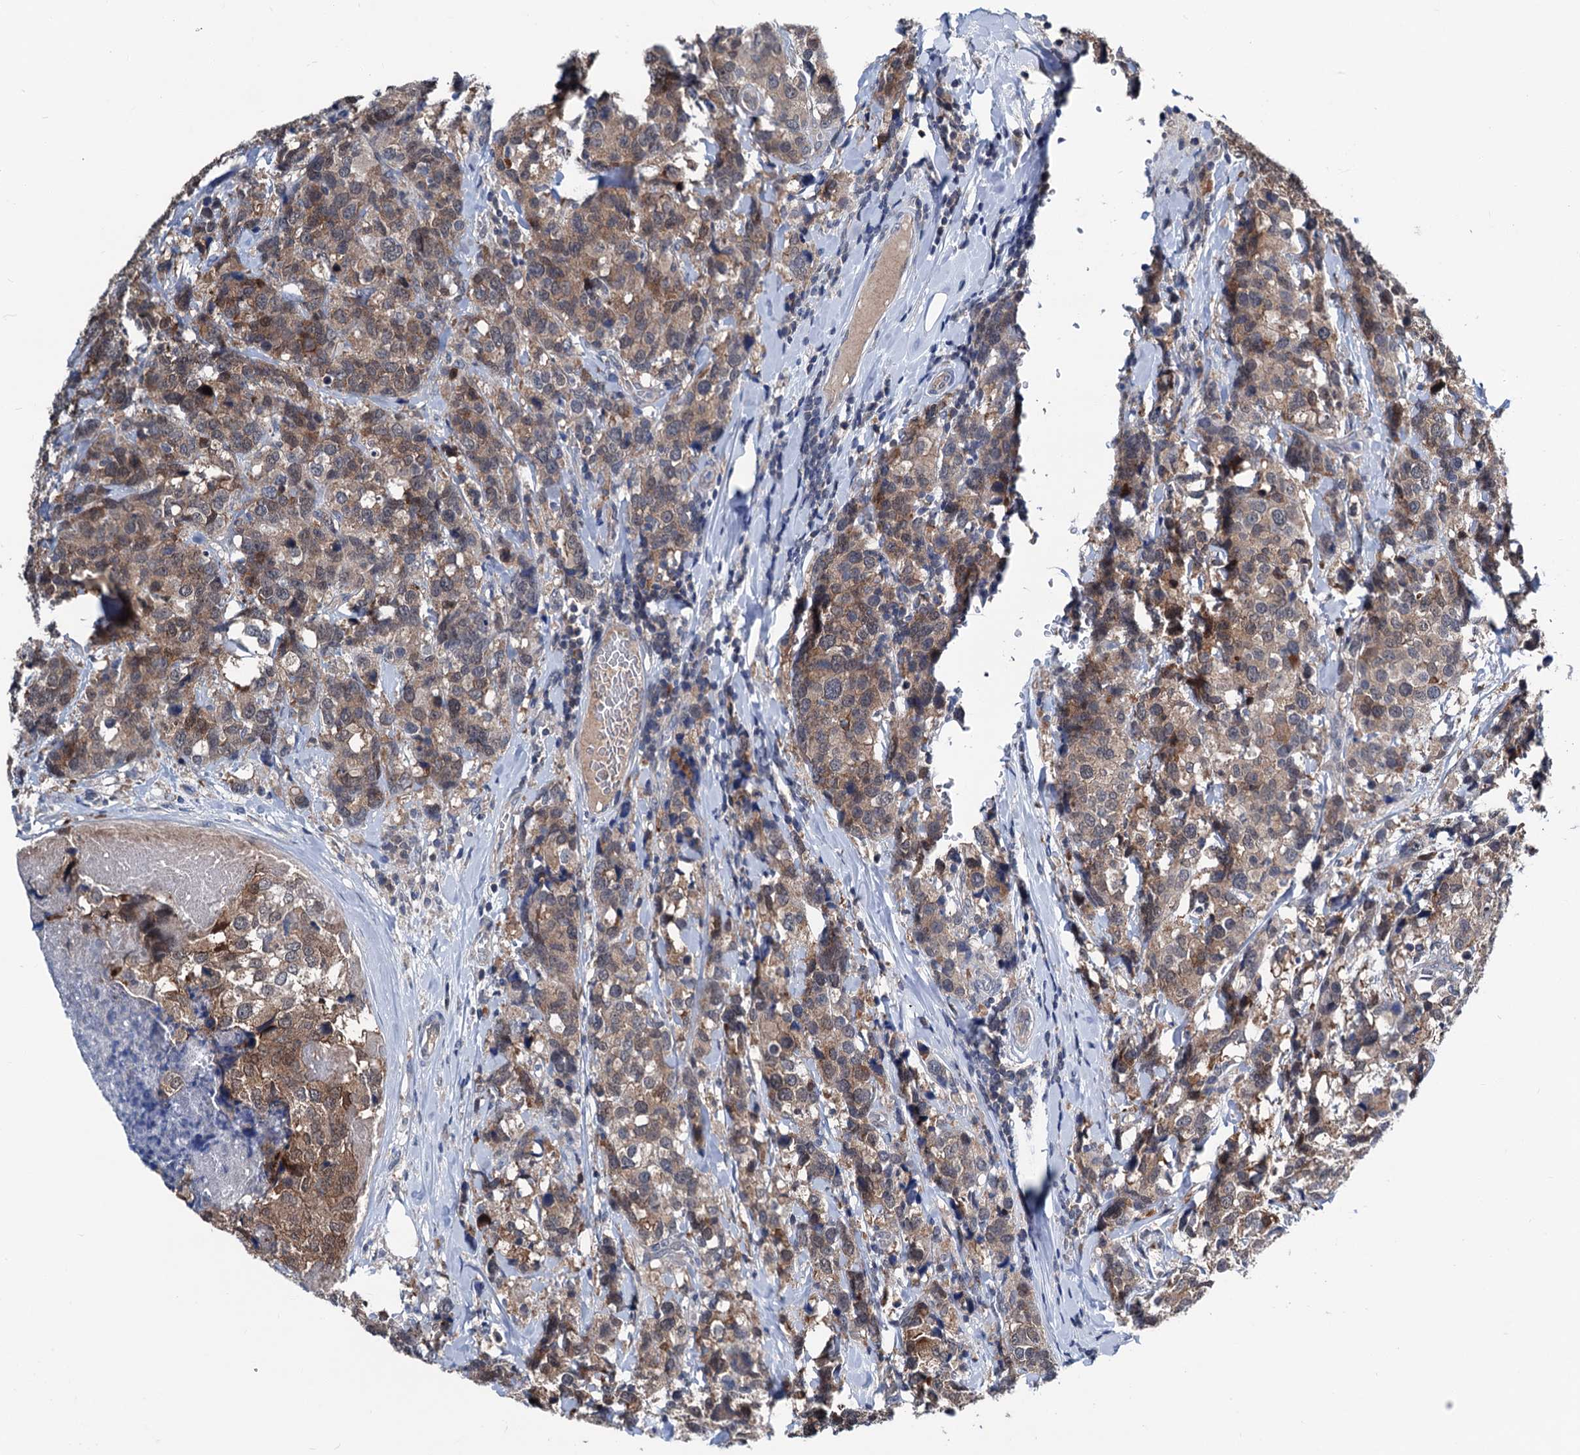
{"staining": {"intensity": "moderate", "quantity": "25%-75%", "location": "cytoplasmic/membranous,nuclear"}, "tissue": "breast cancer", "cell_type": "Tumor cells", "image_type": "cancer", "snomed": [{"axis": "morphology", "description": "Lobular carcinoma"}, {"axis": "topography", "description": "Breast"}], "caption": "This micrograph reveals immunohistochemistry staining of lobular carcinoma (breast), with medium moderate cytoplasmic/membranous and nuclear expression in about 25%-75% of tumor cells.", "gene": "GLO1", "patient": {"sex": "female", "age": 59}}